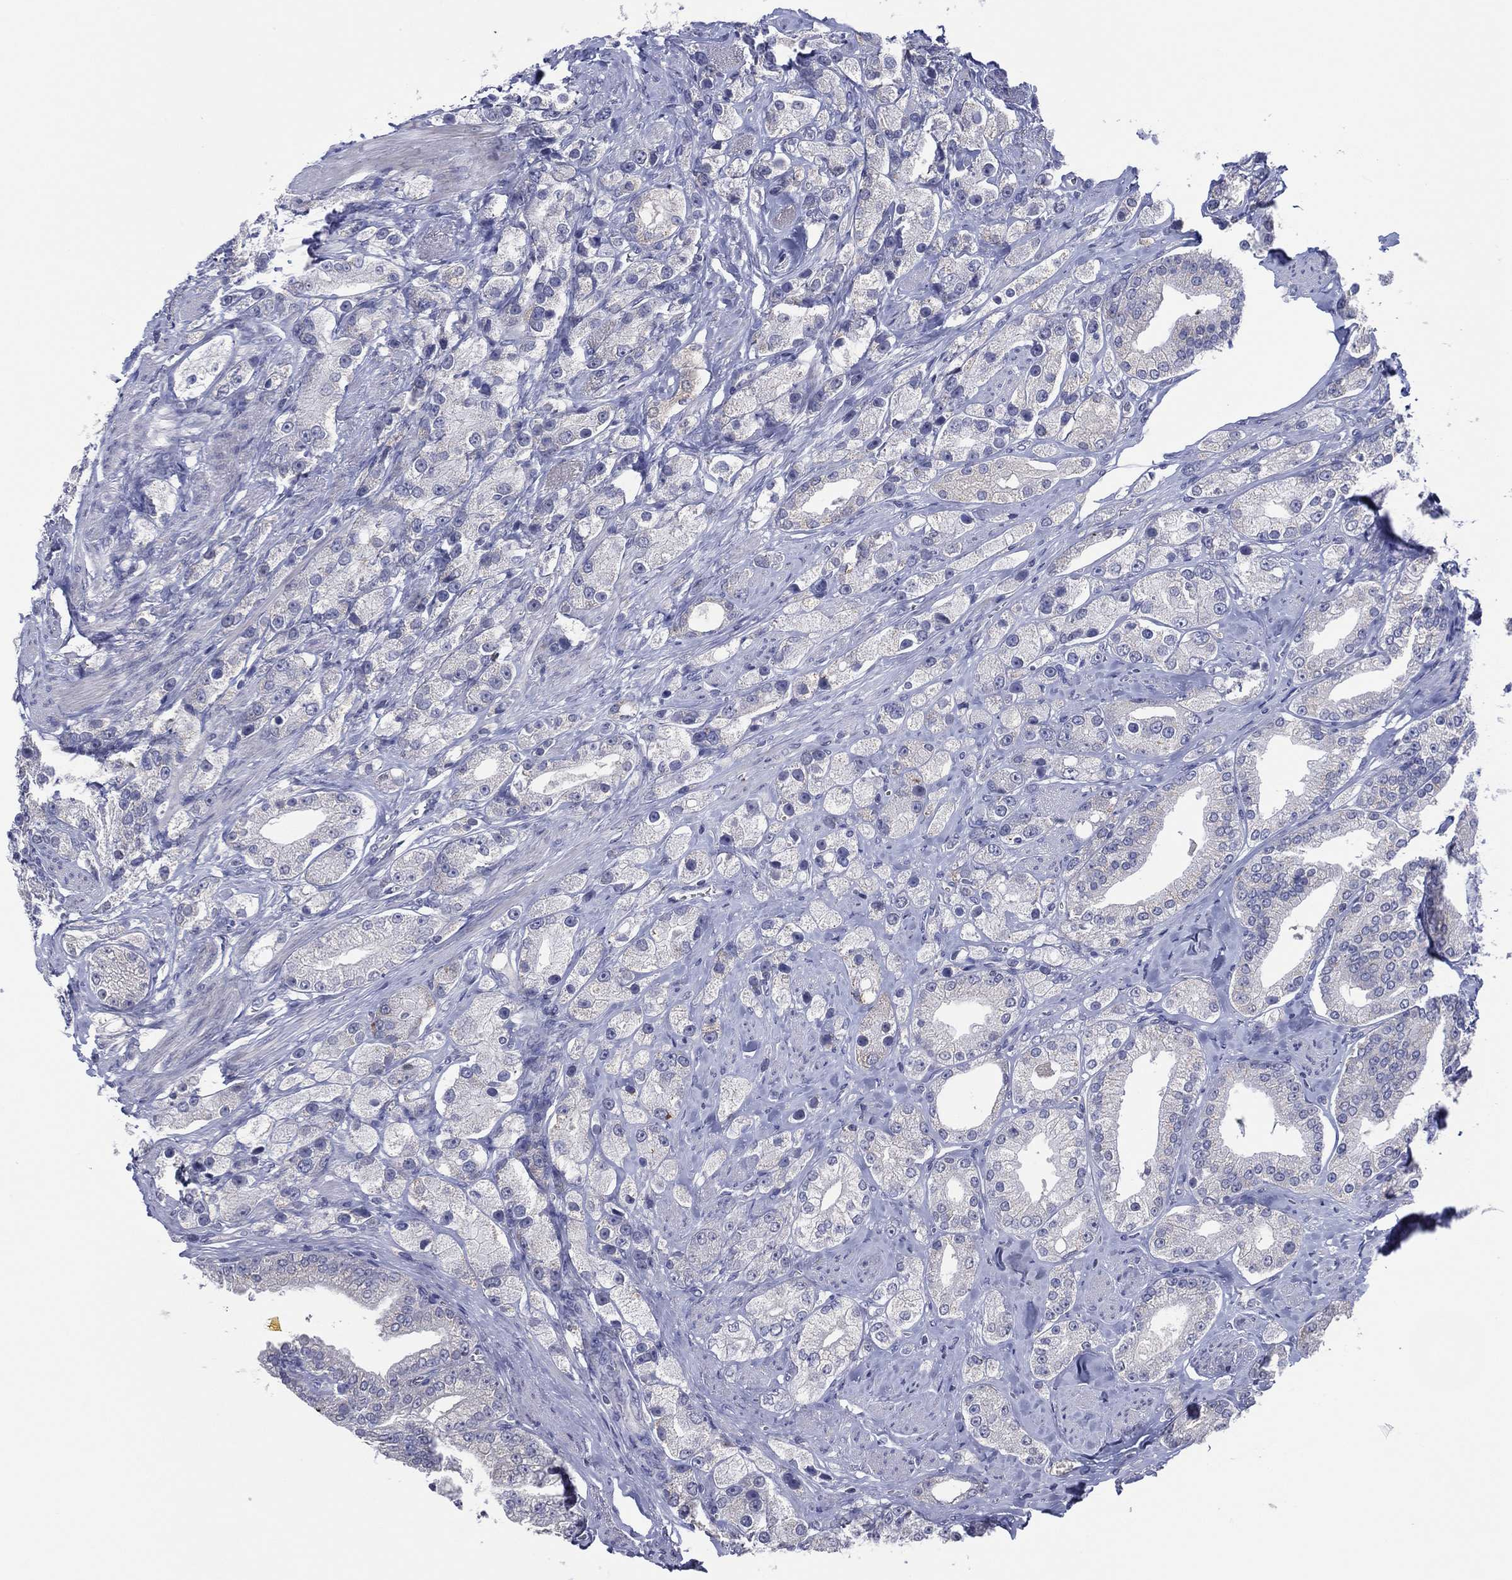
{"staining": {"intensity": "negative", "quantity": "none", "location": "none"}, "tissue": "prostate cancer", "cell_type": "Tumor cells", "image_type": "cancer", "snomed": [{"axis": "morphology", "description": "Adenocarcinoma, NOS"}, {"axis": "topography", "description": "Prostate and seminal vesicle, NOS"}, {"axis": "topography", "description": "Prostate"}], "caption": "Immunohistochemistry (IHC) micrograph of human prostate adenocarcinoma stained for a protein (brown), which demonstrates no positivity in tumor cells.", "gene": "TRIM31", "patient": {"sex": "male", "age": 67}}